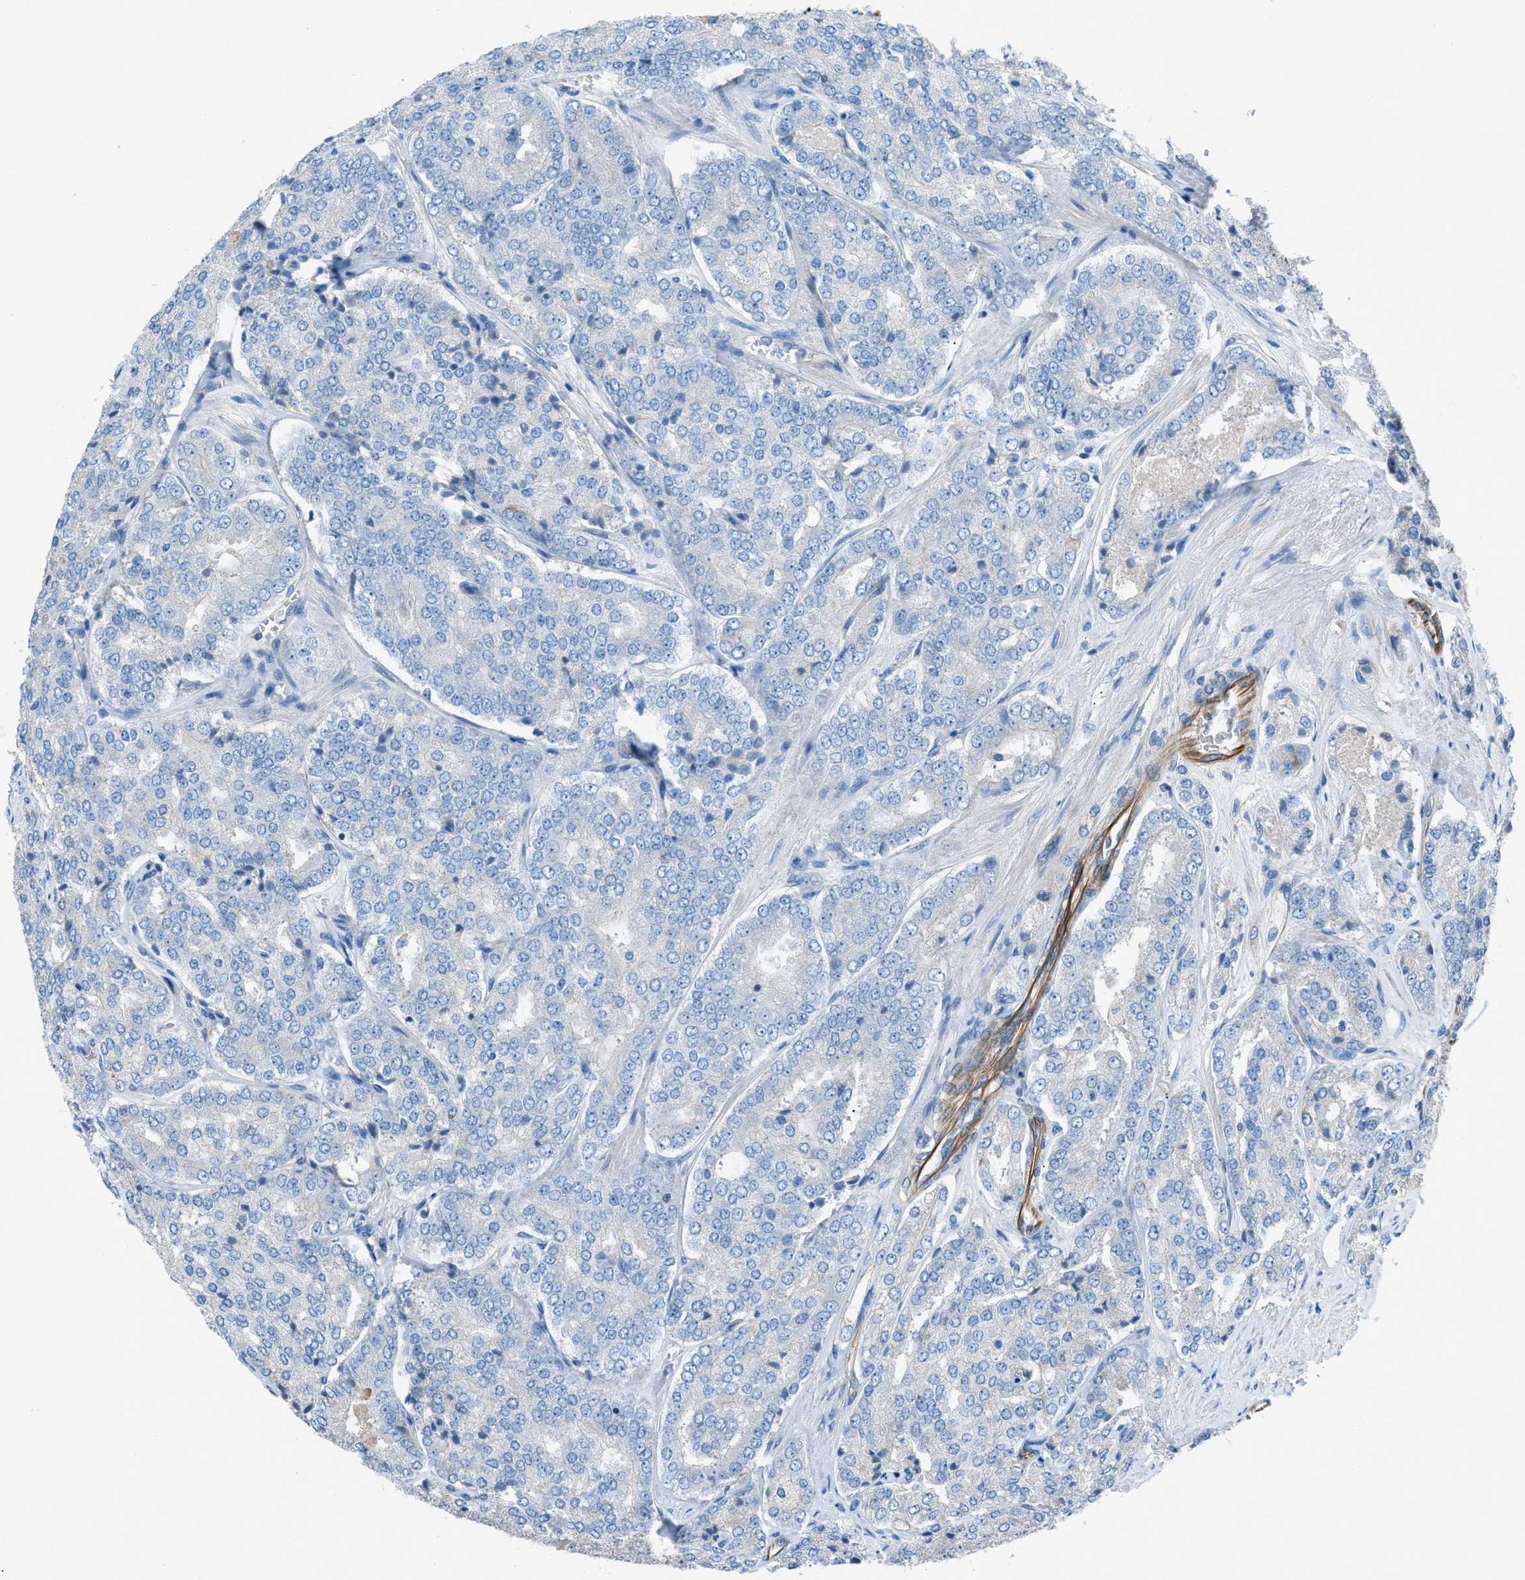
{"staining": {"intensity": "negative", "quantity": "none", "location": "none"}, "tissue": "prostate cancer", "cell_type": "Tumor cells", "image_type": "cancer", "snomed": [{"axis": "morphology", "description": "Adenocarcinoma, High grade"}, {"axis": "topography", "description": "Prostate"}], "caption": "The photomicrograph reveals no significant expression in tumor cells of prostate high-grade adenocarcinoma.", "gene": "CABP7", "patient": {"sex": "male", "age": 65}}